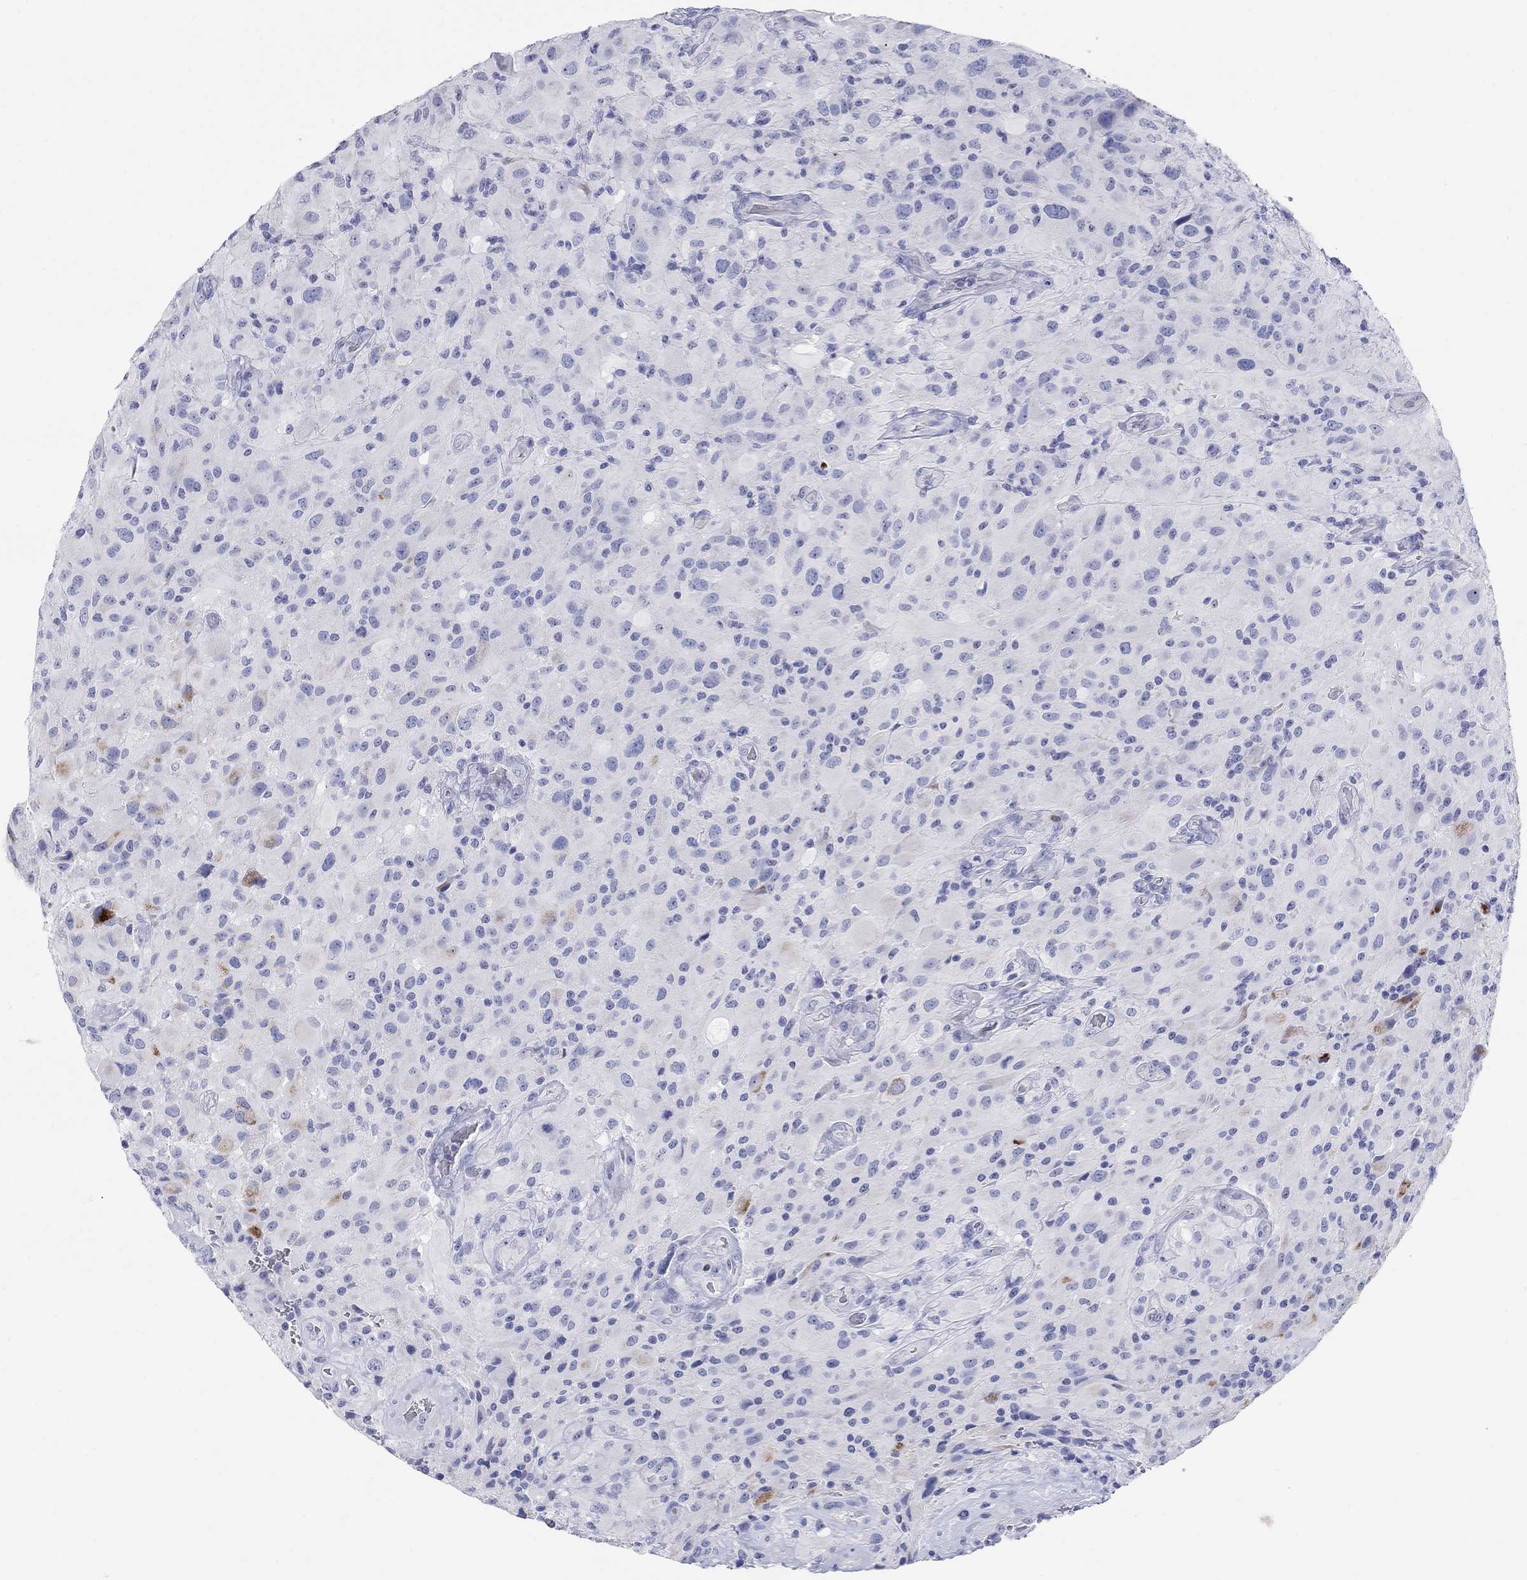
{"staining": {"intensity": "negative", "quantity": "none", "location": "none"}, "tissue": "glioma", "cell_type": "Tumor cells", "image_type": "cancer", "snomed": [{"axis": "morphology", "description": "Glioma, malignant, High grade"}, {"axis": "topography", "description": "Cerebral cortex"}], "caption": "The image exhibits no significant positivity in tumor cells of glioma.", "gene": "AKR1C2", "patient": {"sex": "male", "age": 35}}